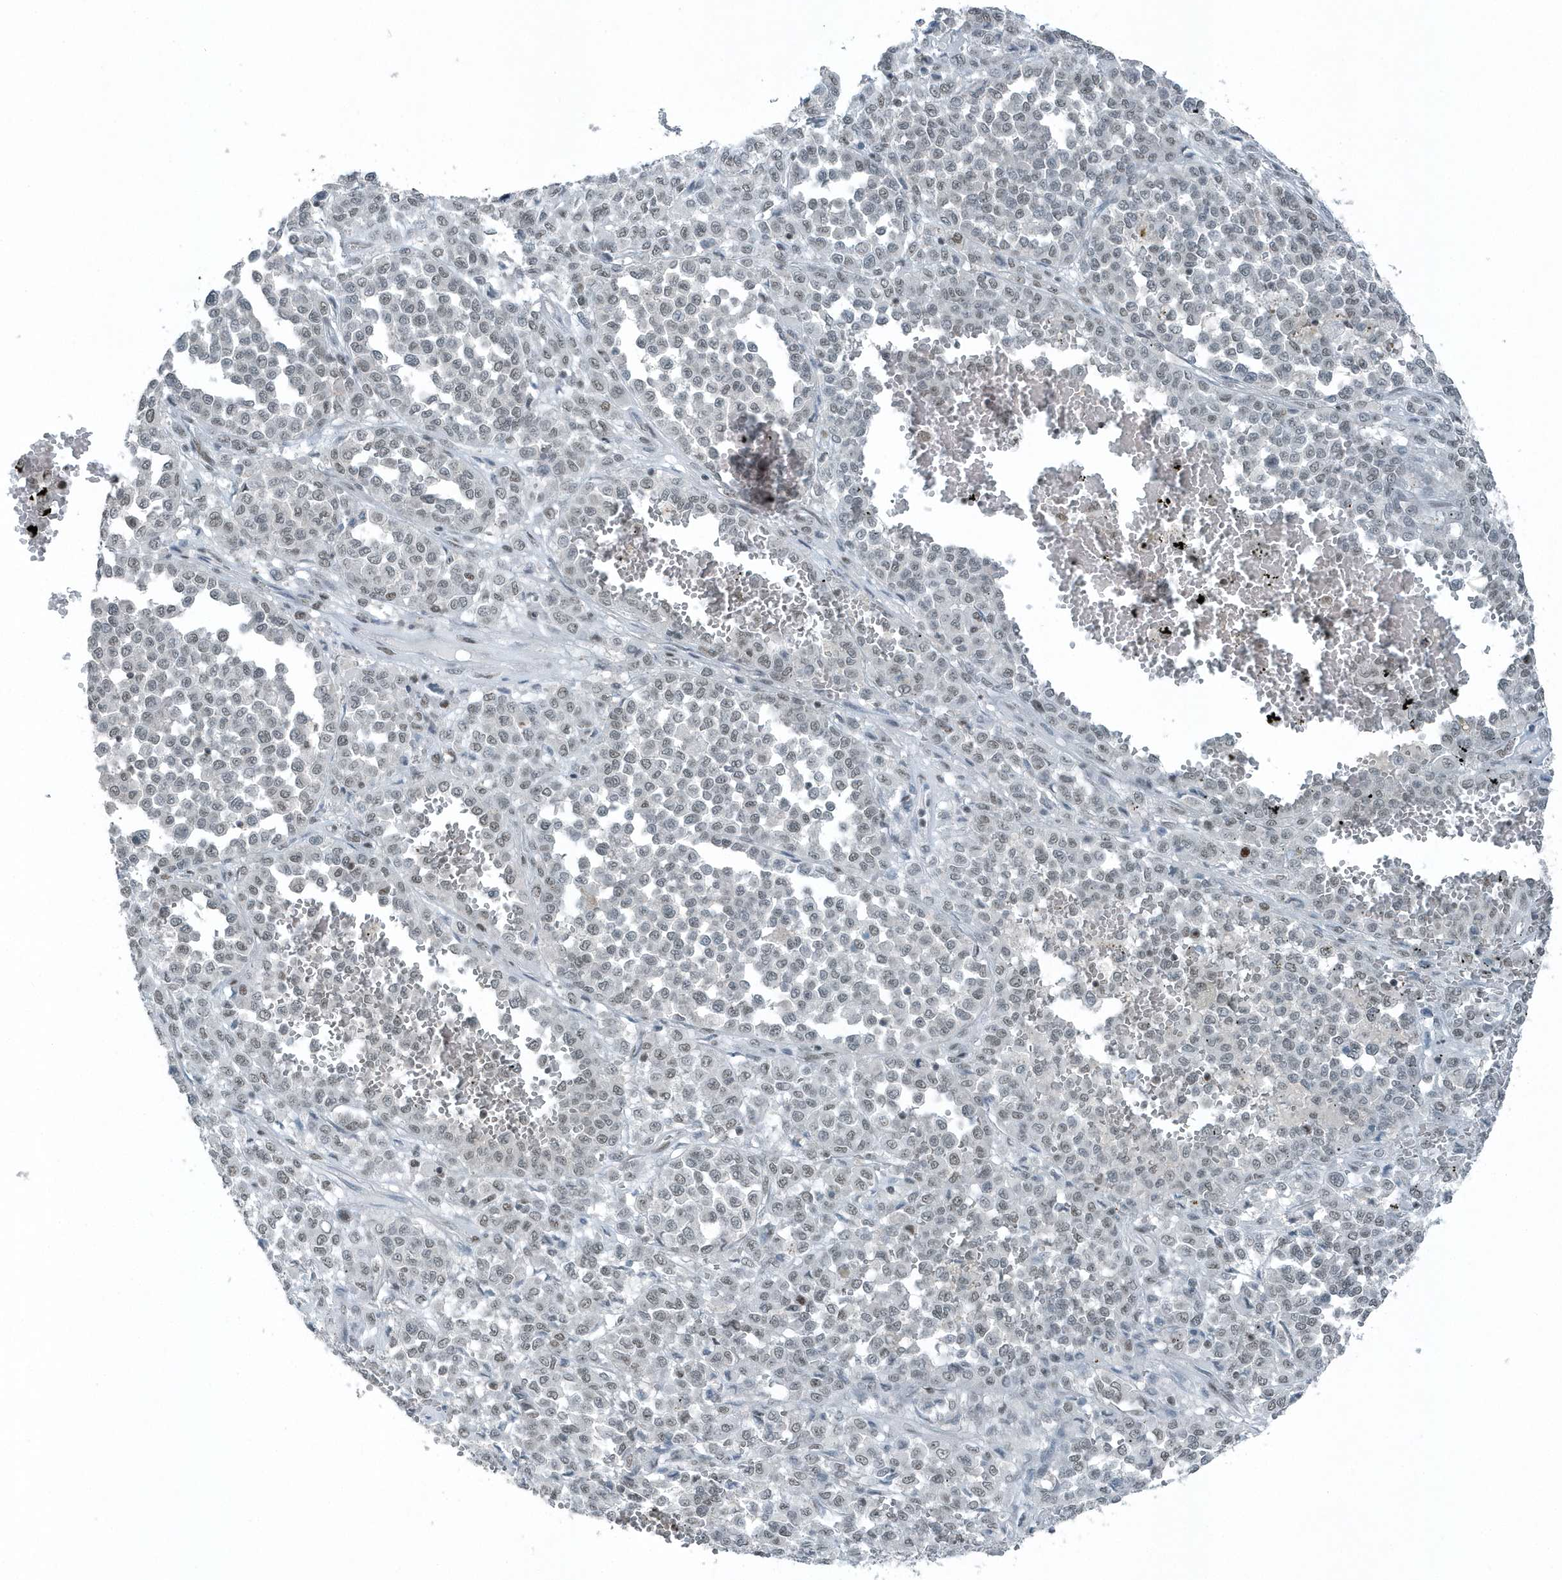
{"staining": {"intensity": "negative", "quantity": "none", "location": "none"}, "tissue": "melanoma", "cell_type": "Tumor cells", "image_type": "cancer", "snomed": [{"axis": "morphology", "description": "Malignant melanoma, Metastatic site"}, {"axis": "topography", "description": "Pancreas"}], "caption": "Immunohistochemistry (IHC) of melanoma exhibits no staining in tumor cells.", "gene": "YTHDC1", "patient": {"sex": "female", "age": 30}}